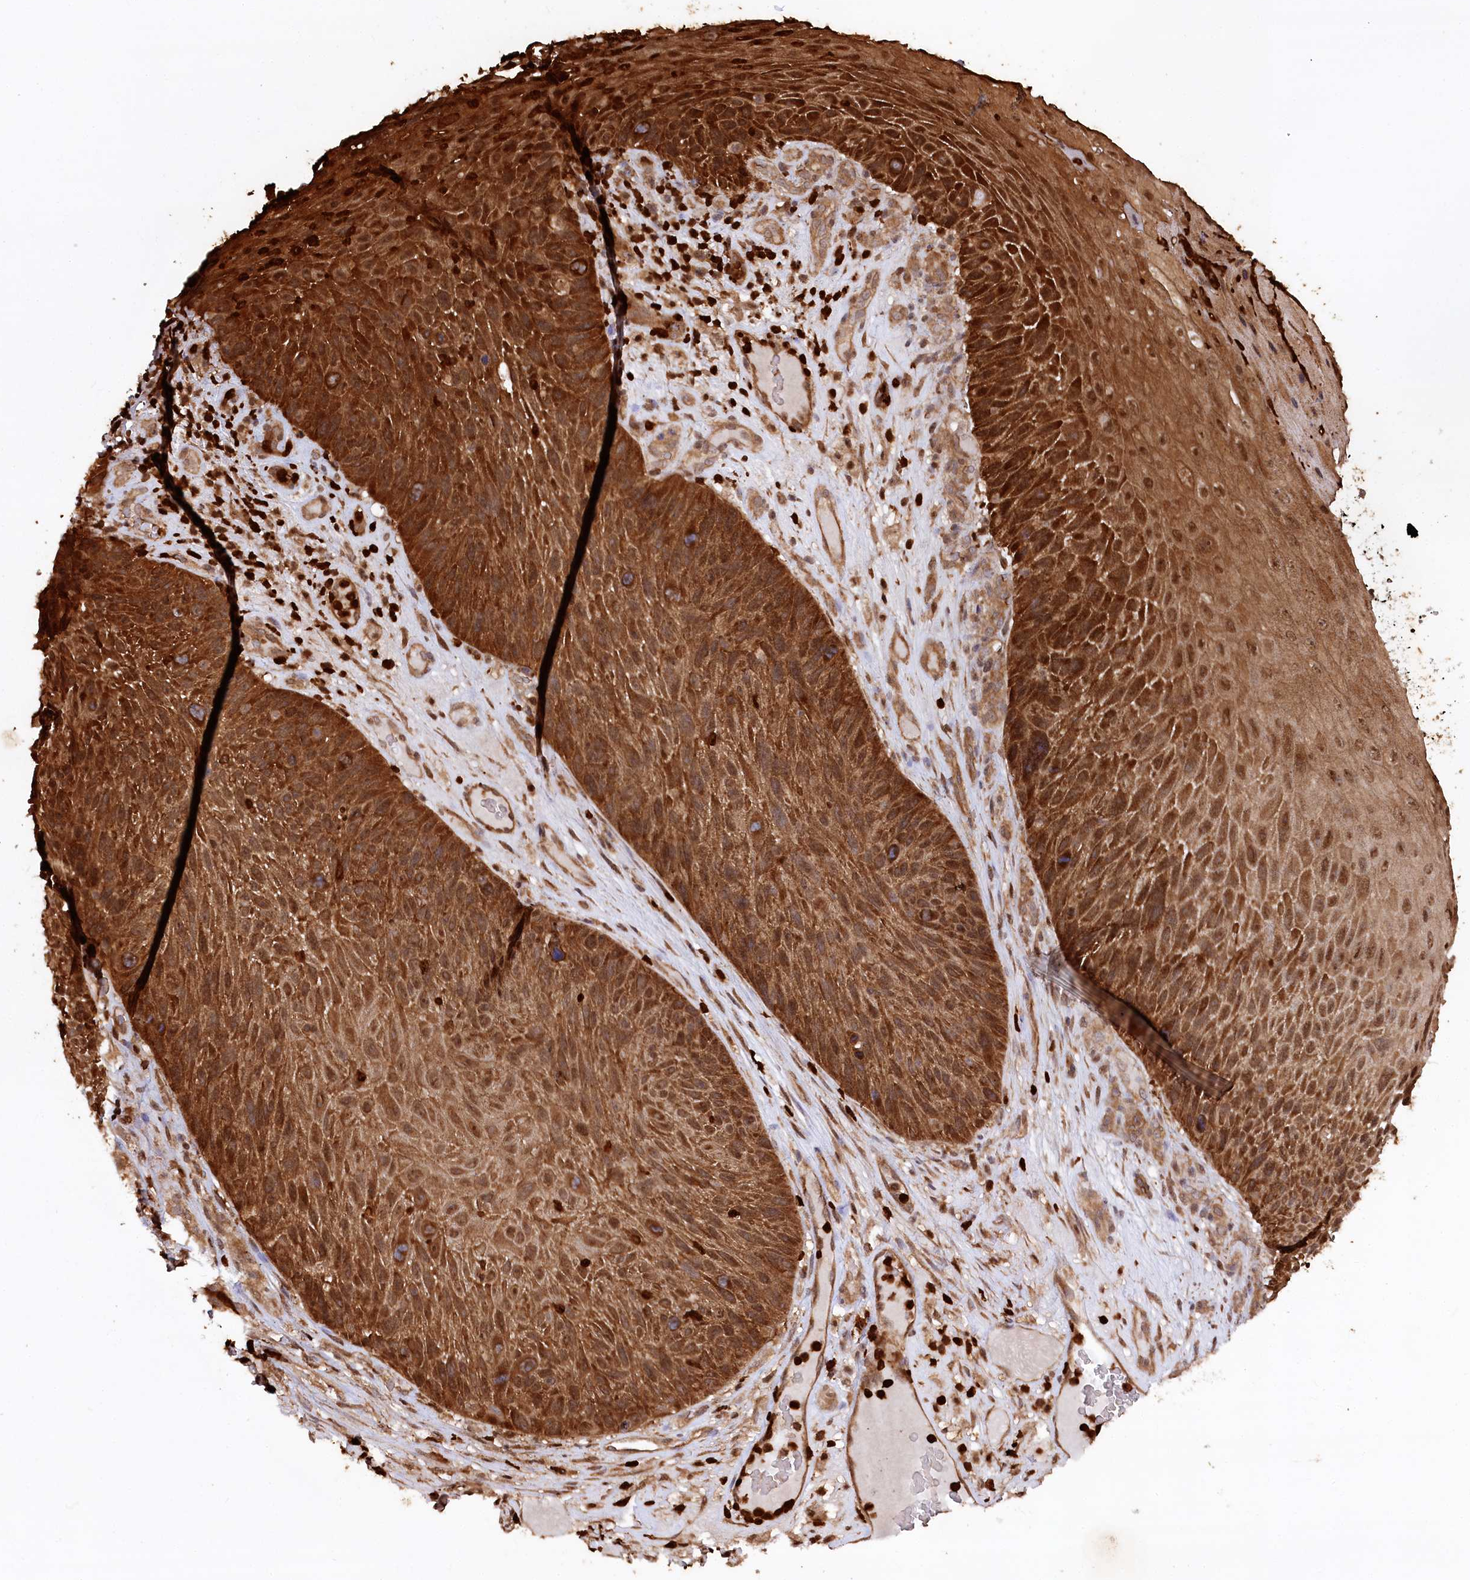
{"staining": {"intensity": "strong", "quantity": ">75%", "location": "cytoplasmic/membranous"}, "tissue": "skin cancer", "cell_type": "Tumor cells", "image_type": "cancer", "snomed": [{"axis": "morphology", "description": "Squamous cell carcinoma, NOS"}, {"axis": "topography", "description": "Skin"}], "caption": "An IHC histopathology image of tumor tissue is shown. Protein staining in brown labels strong cytoplasmic/membranous positivity in skin cancer within tumor cells.", "gene": "LSG1", "patient": {"sex": "female", "age": 88}}